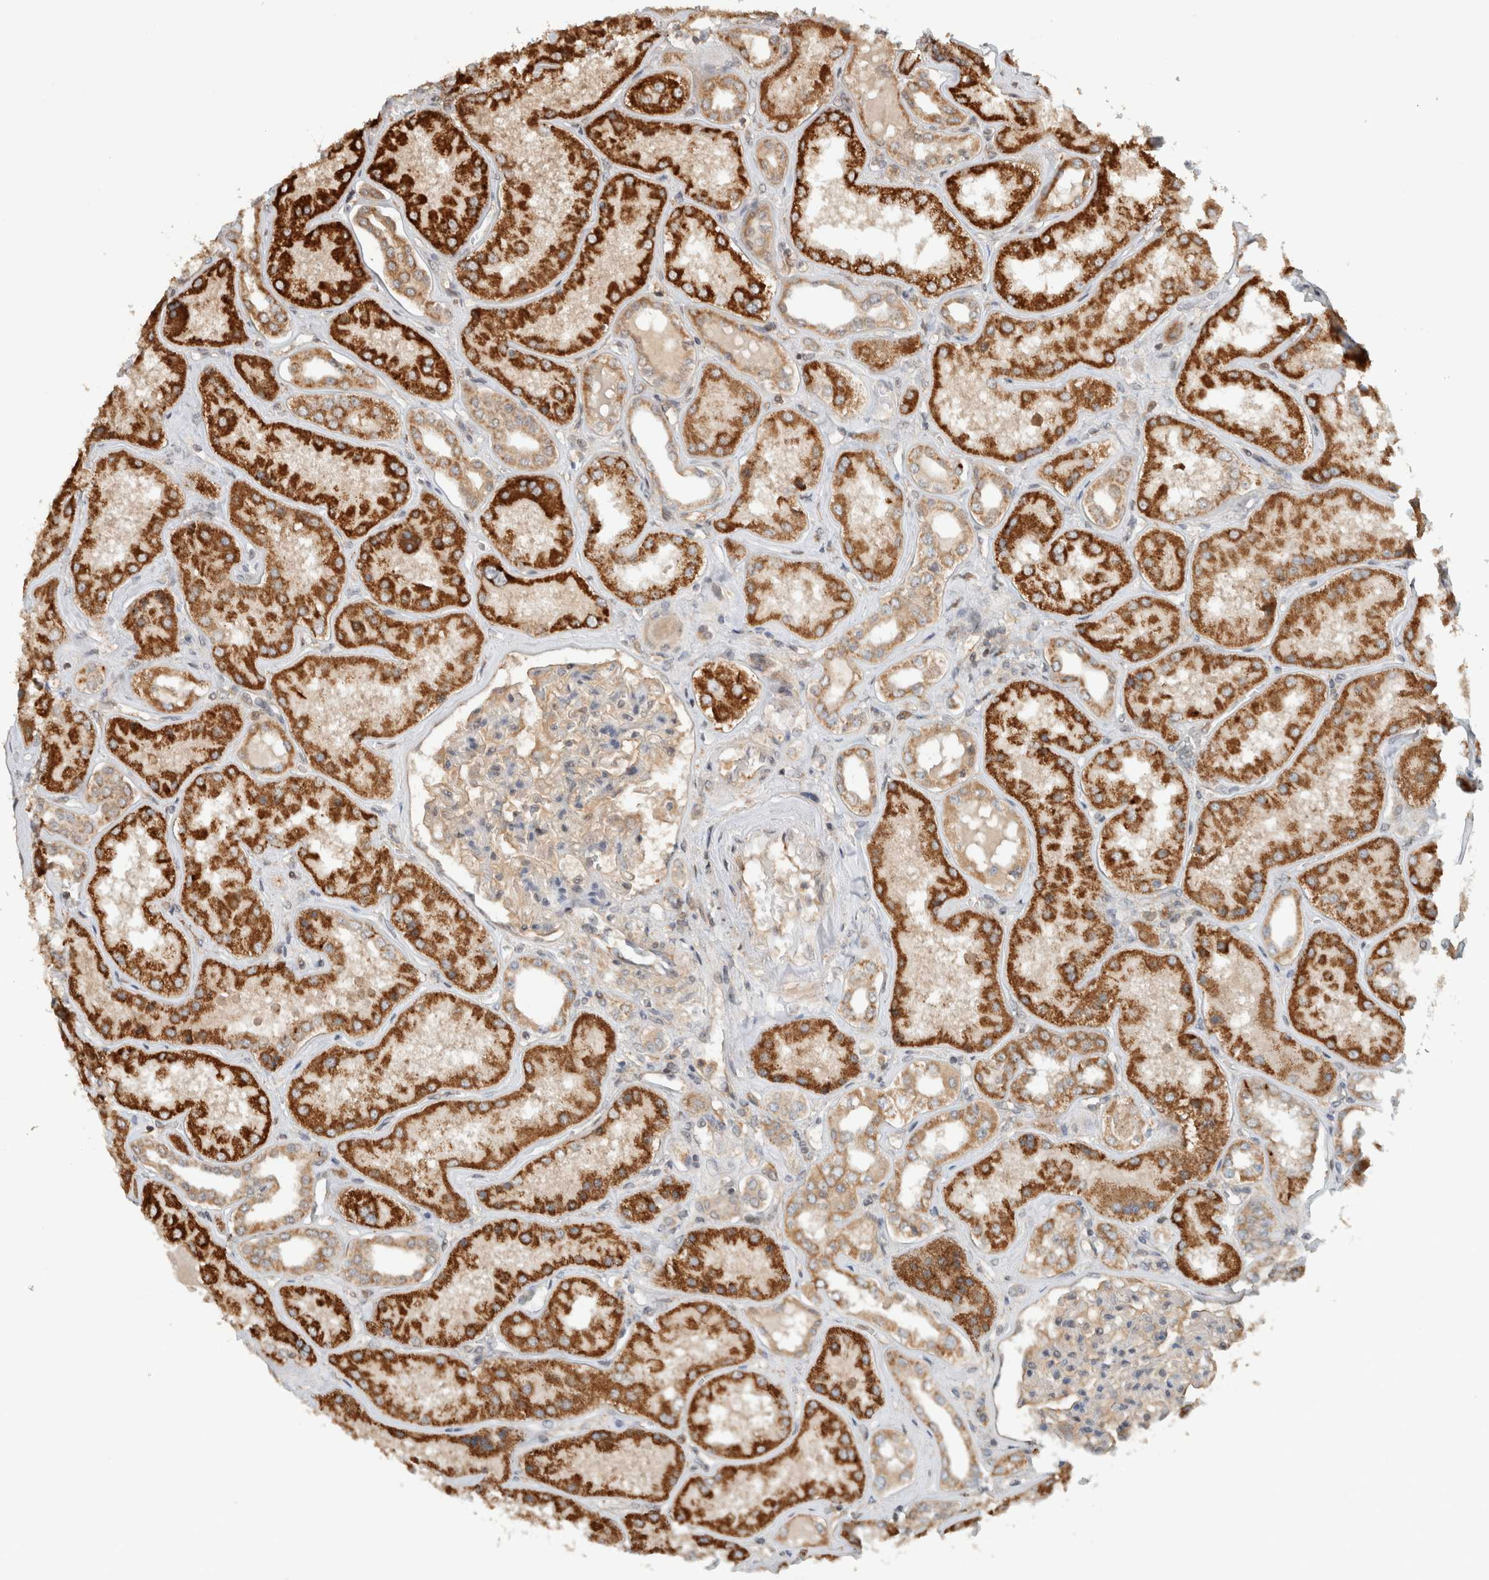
{"staining": {"intensity": "moderate", "quantity": "25%-75%", "location": "cytoplasmic/membranous"}, "tissue": "kidney", "cell_type": "Cells in glomeruli", "image_type": "normal", "snomed": [{"axis": "morphology", "description": "Normal tissue, NOS"}, {"axis": "topography", "description": "Kidney"}], "caption": "Benign kidney reveals moderate cytoplasmic/membranous positivity in approximately 25%-75% of cells in glomeruli, visualized by immunohistochemistry.", "gene": "CAAP1", "patient": {"sex": "female", "age": 56}}